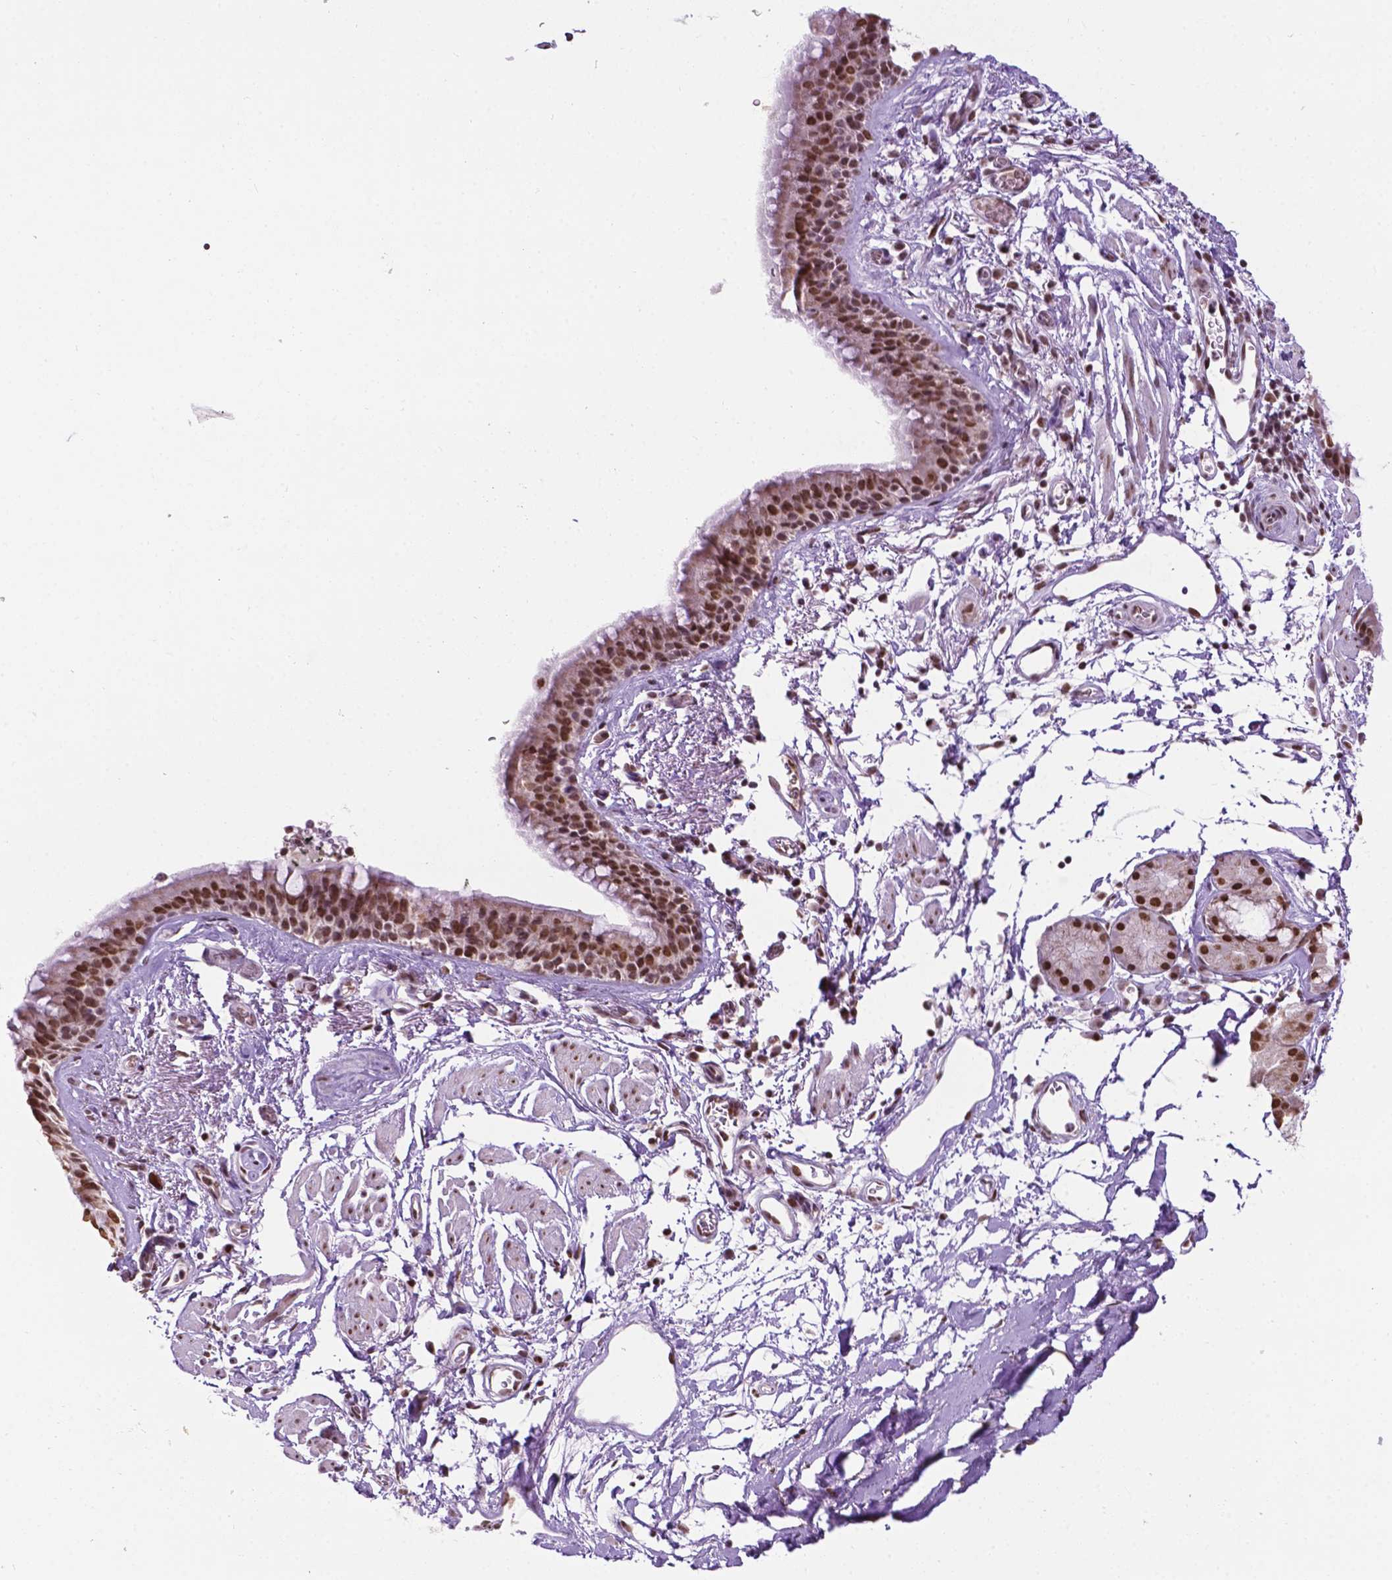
{"staining": {"intensity": "moderate", "quantity": ">75%", "location": "nuclear"}, "tissue": "bronchus", "cell_type": "Respiratory epithelial cells", "image_type": "normal", "snomed": [{"axis": "morphology", "description": "Normal tissue, NOS"}, {"axis": "topography", "description": "Cartilage tissue"}, {"axis": "topography", "description": "Bronchus"}], "caption": "Immunohistochemistry image of unremarkable bronchus: bronchus stained using immunohistochemistry (IHC) displays medium levels of moderate protein expression localized specifically in the nuclear of respiratory epithelial cells, appearing as a nuclear brown color.", "gene": "COL23A1", "patient": {"sex": "male", "age": 58}}